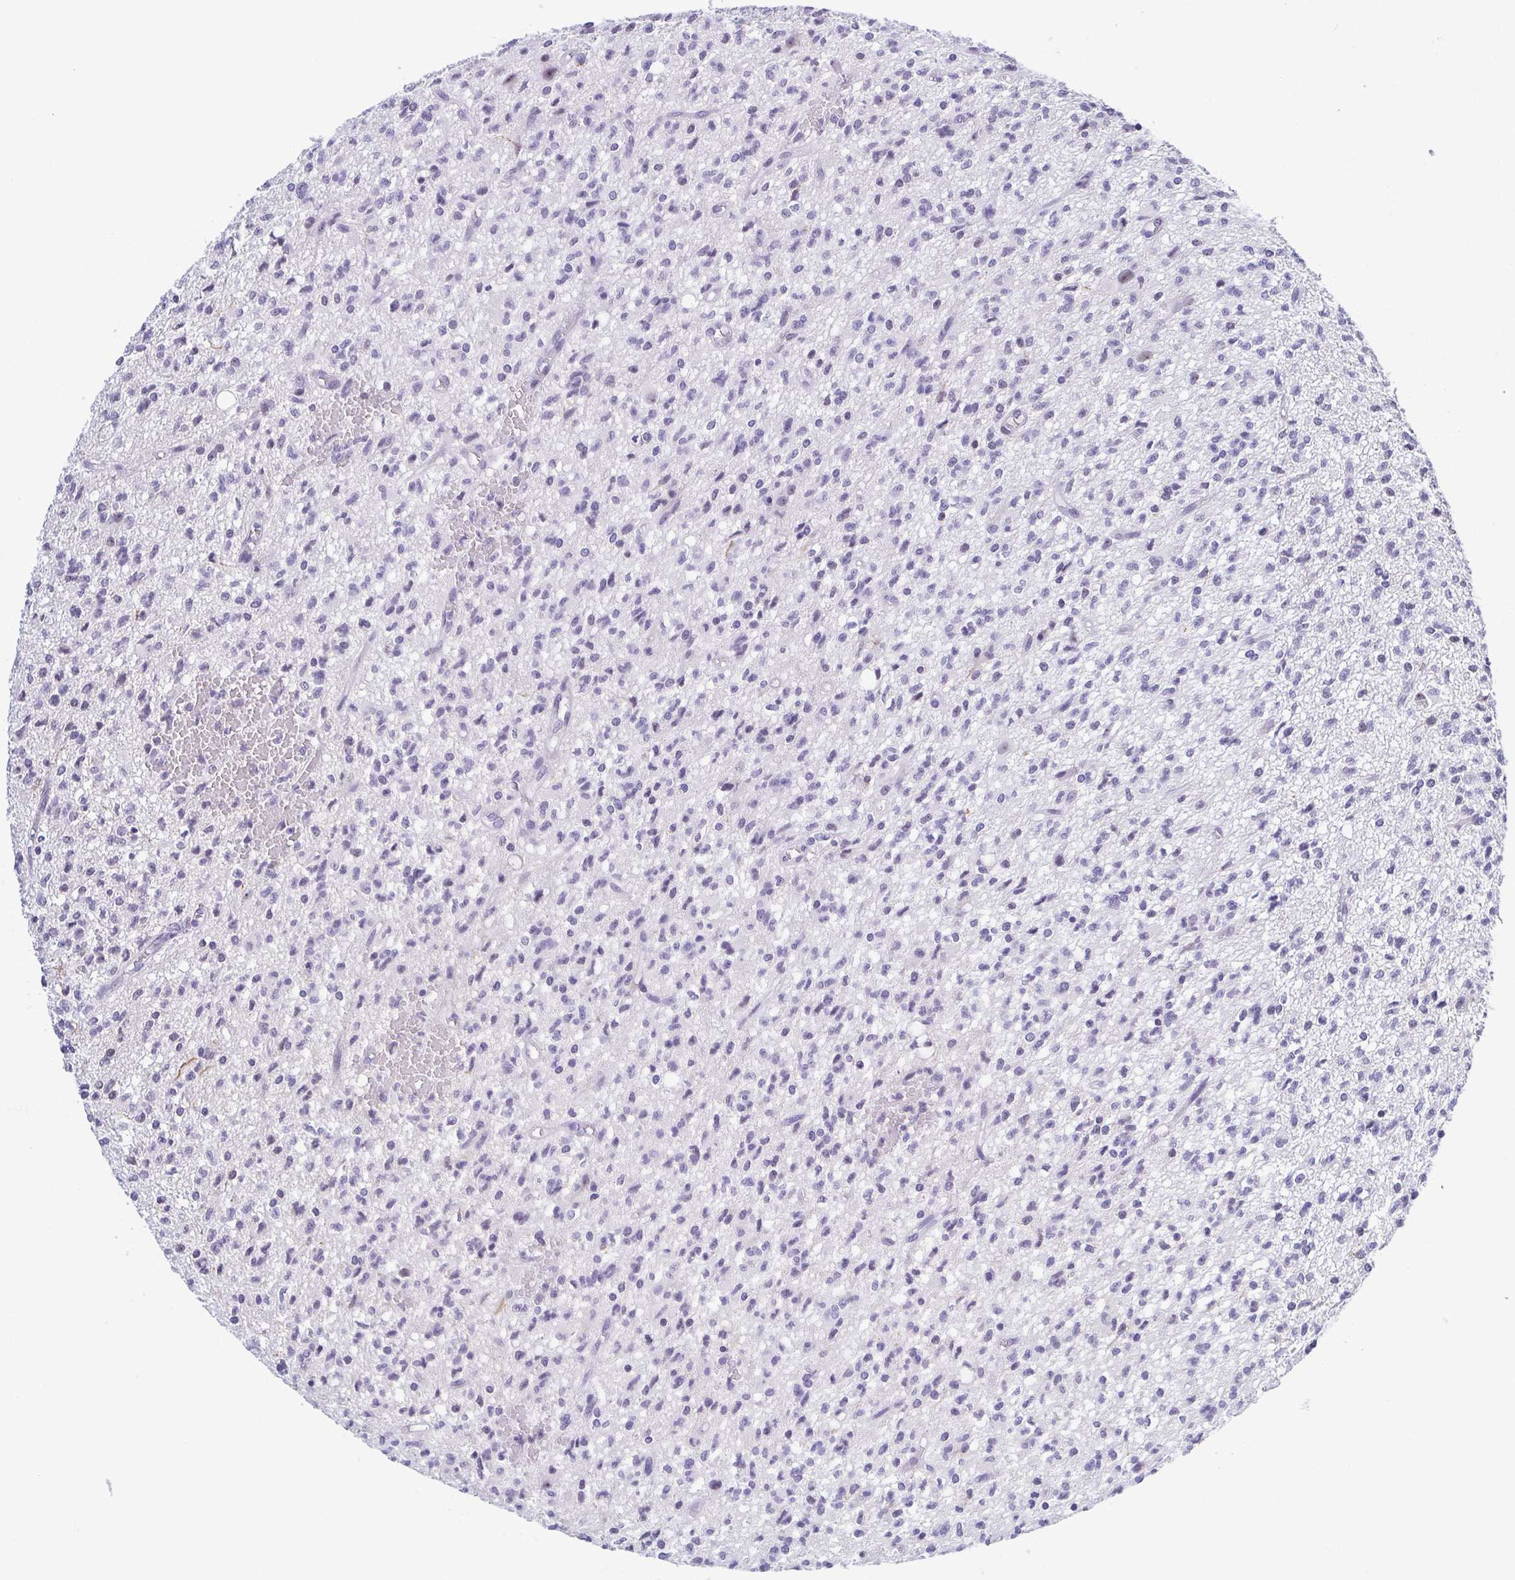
{"staining": {"intensity": "negative", "quantity": "none", "location": "none"}, "tissue": "glioma", "cell_type": "Tumor cells", "image_type": "cancer", "snomed": [{"axis": "morphology", "description": "Glioma, malignant, Low grade"}, {"axis": "topography", "description": "Brain"}], "caption": "A high-resolution histopathology image shows IHC staining of glioma, which reveals no significant positivity in tumor cells.", "gene": "BZW1", "patient": {"sex": "male", "age": 64}}